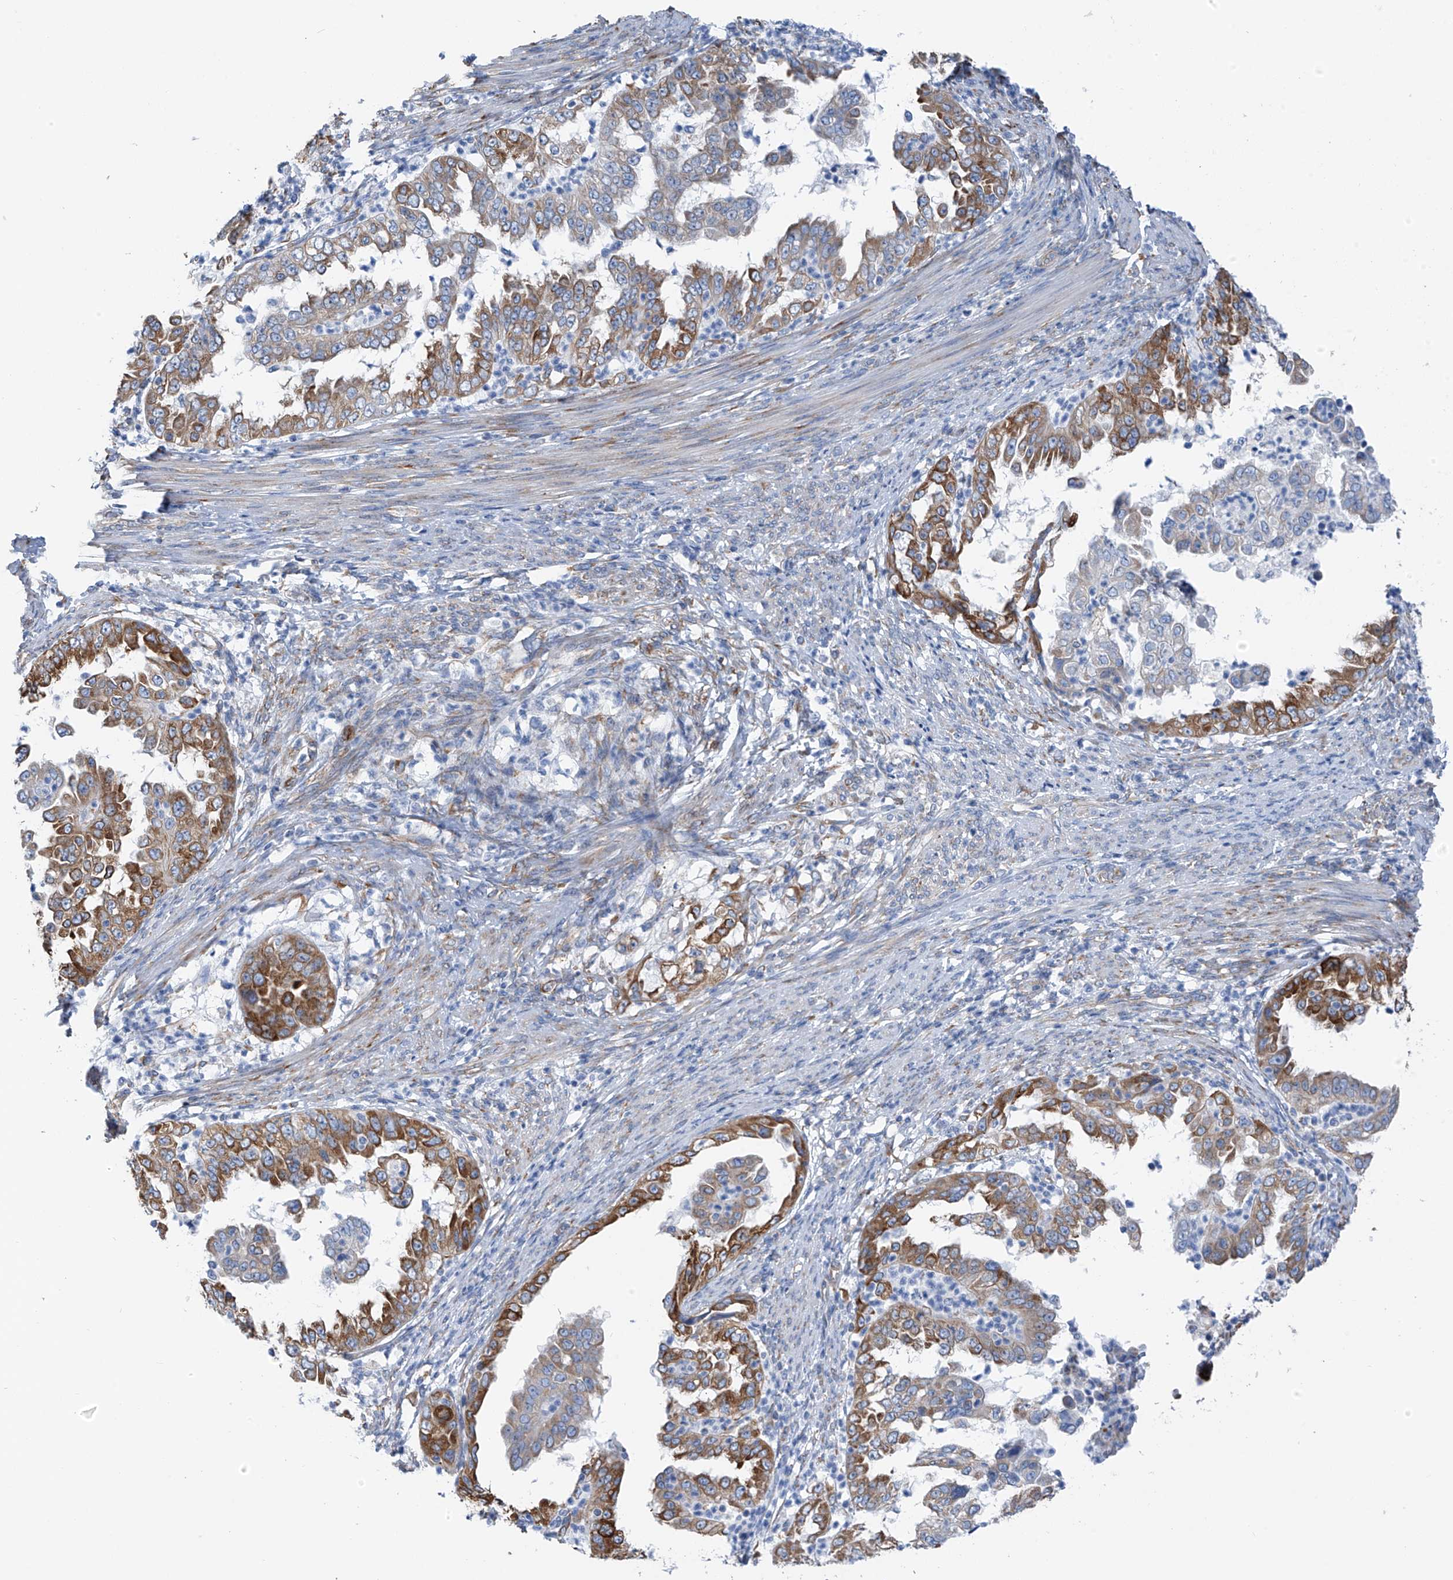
{"staining": {"intensity": "moderate", "quantity": ">75%", "location": "cytoplasmic/membranous"}, "tissue": "endometrial cancer", "cell_type": "Tumor cells", "image_type": "cancer", "snomed": [{"axis": "morphology", "description": "Adenocarcinoma, NOS"}, {"axis": "topography", "description": "Endometrium"}], "caption": "IHC of human endometrial cancer (adenocarcinoma) displays medium levels of moderate cytoplasmic/membranous expression in about >75% of tumor cells. (Brightfield microscopy of DAB IHC at high magnification).", "gene": "RCN2", "patient": {"sex": "female", "age": 85}}